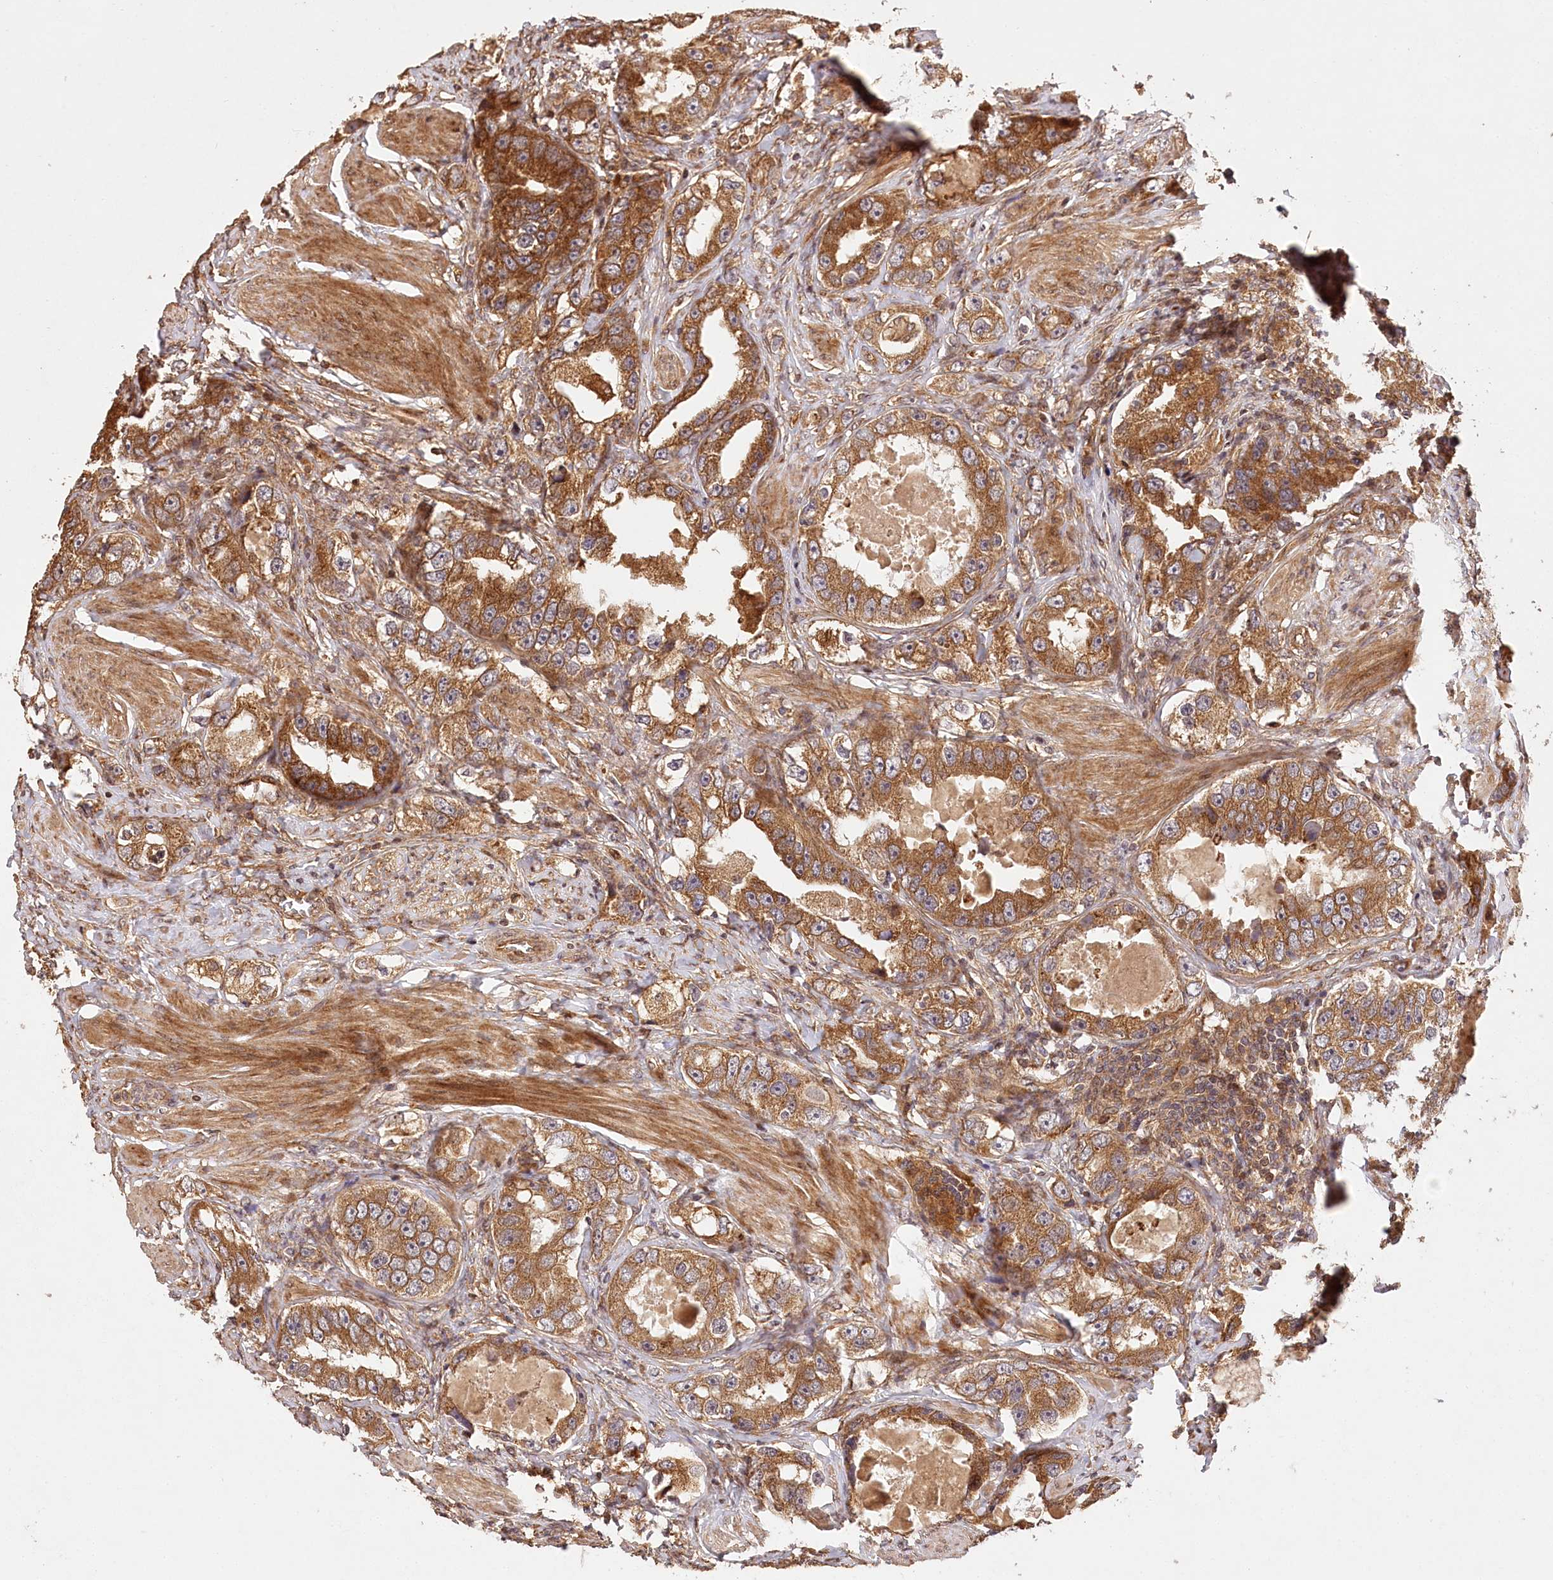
{"staining": {"intensity": "strong", "quantity": ">75%", "location": "cytoplasmic/membranous"}, "tissue": "prostate cancer", "cell_type": "Tumor cells", "image_type": "cancer", "snomed": [{"axis": "morphology", "description": "Adenocarcinoma, High grade"}, {"axis": "topography", "description": "Prostate"}], "caption": "Brown immunohistochemical staining in human adenocarcinoma (high-grade) (prostate) reveals strong cytoplasmic/membranous expression in approximately >75% of tumor cells.", "gene": "LSS", "patient": {"sex": "male", "age": 63}}